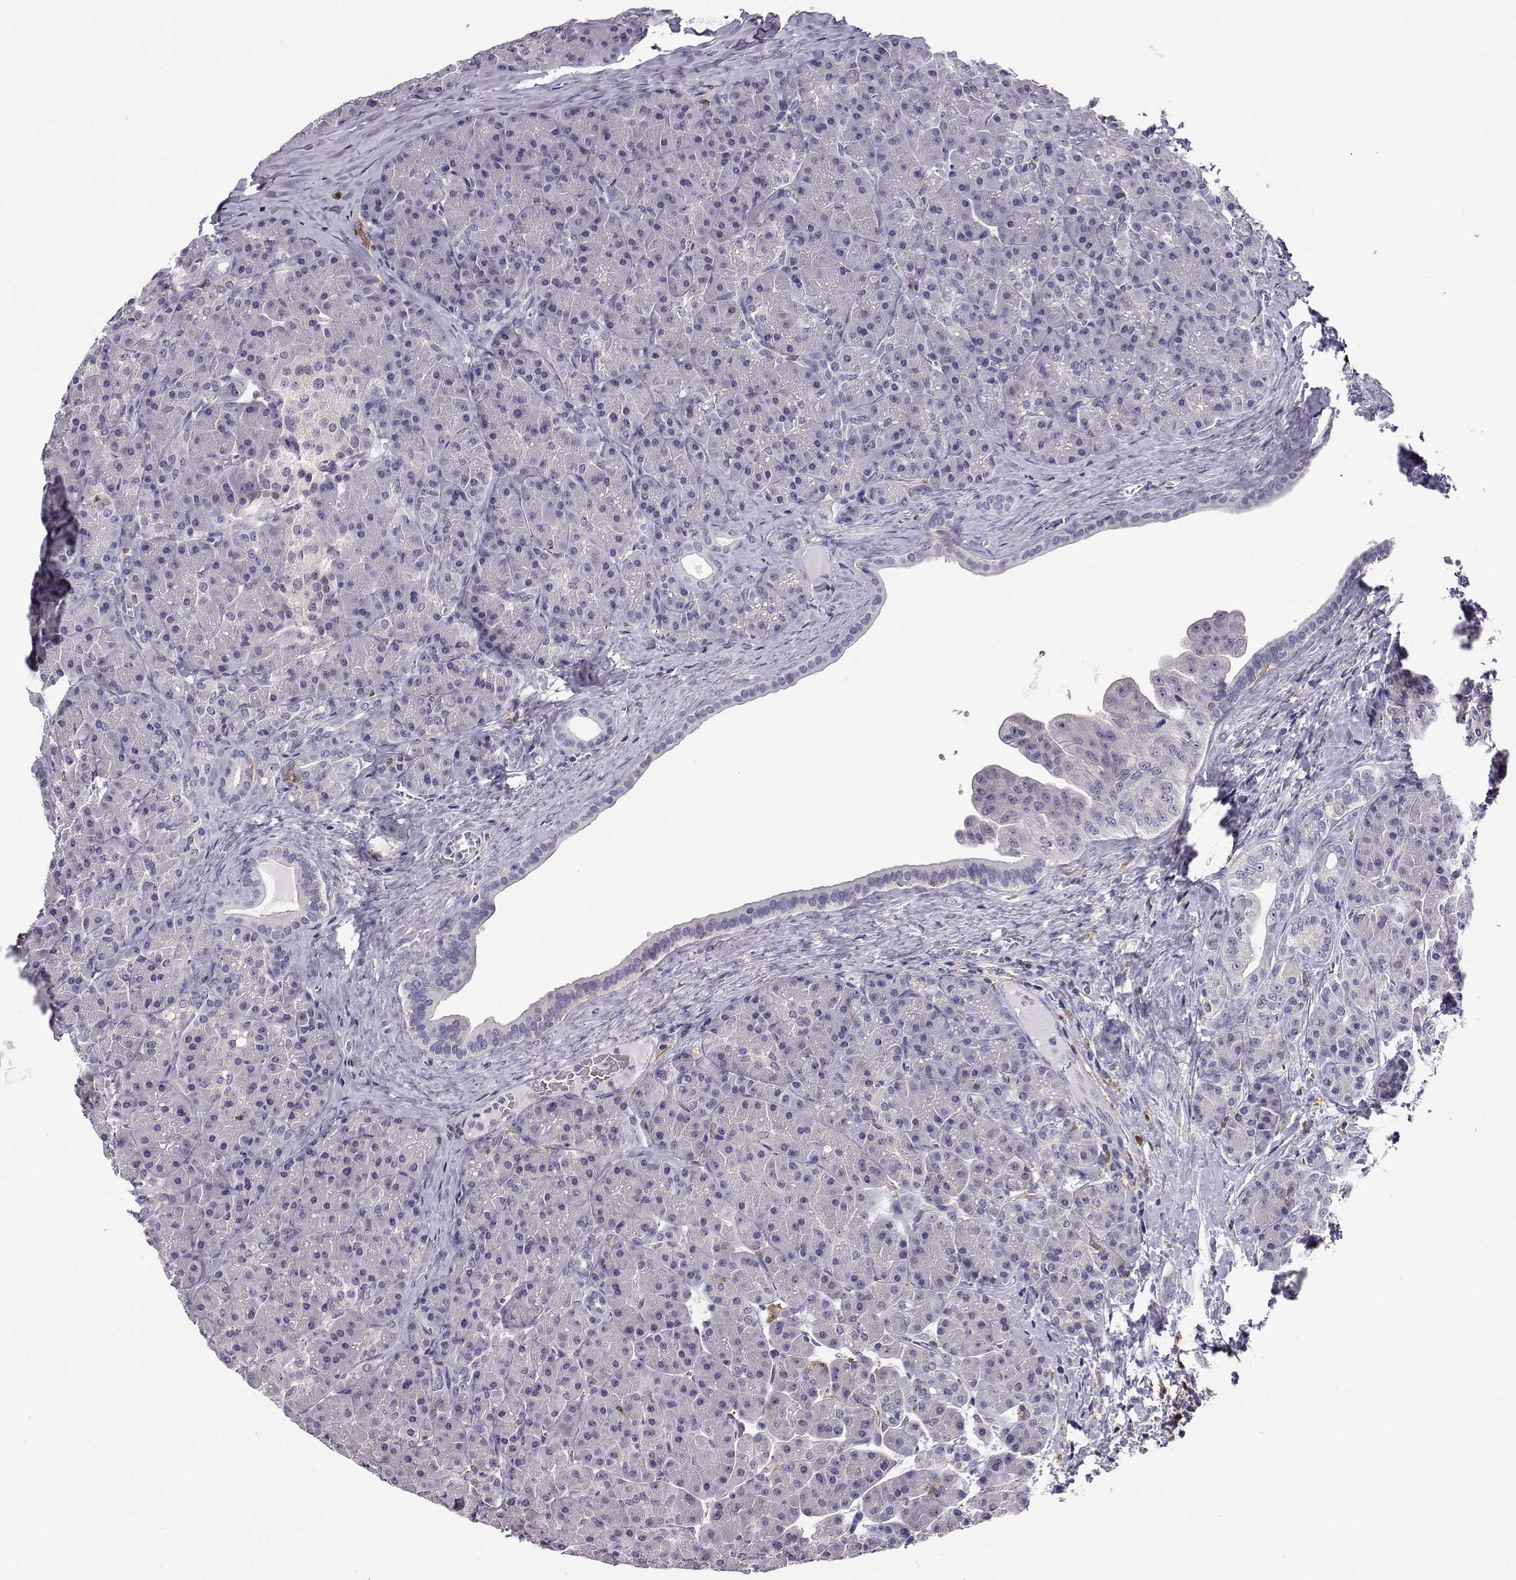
{"staining": {"intensity": "negative", "quantity": "none", "location": "none"}, "tissue": "pancreas", "cell_type": "Exocrine glandular cells", "image_type": "normal", "snomed": [{"axis": "morphology", "description": "Normal tissue, NOS"}, {"axis": "topography", "description": "Pancreas"}], "caption": "A micrograph of human pancreas is negative for staining in exocrine glandular cells. (Brightfield microscopy of DAB (3,3'-diaminobenzidine) IHC at high magnification).", "gene": "AKR1B1", "patient": {"sex": "male", "age": 57}}